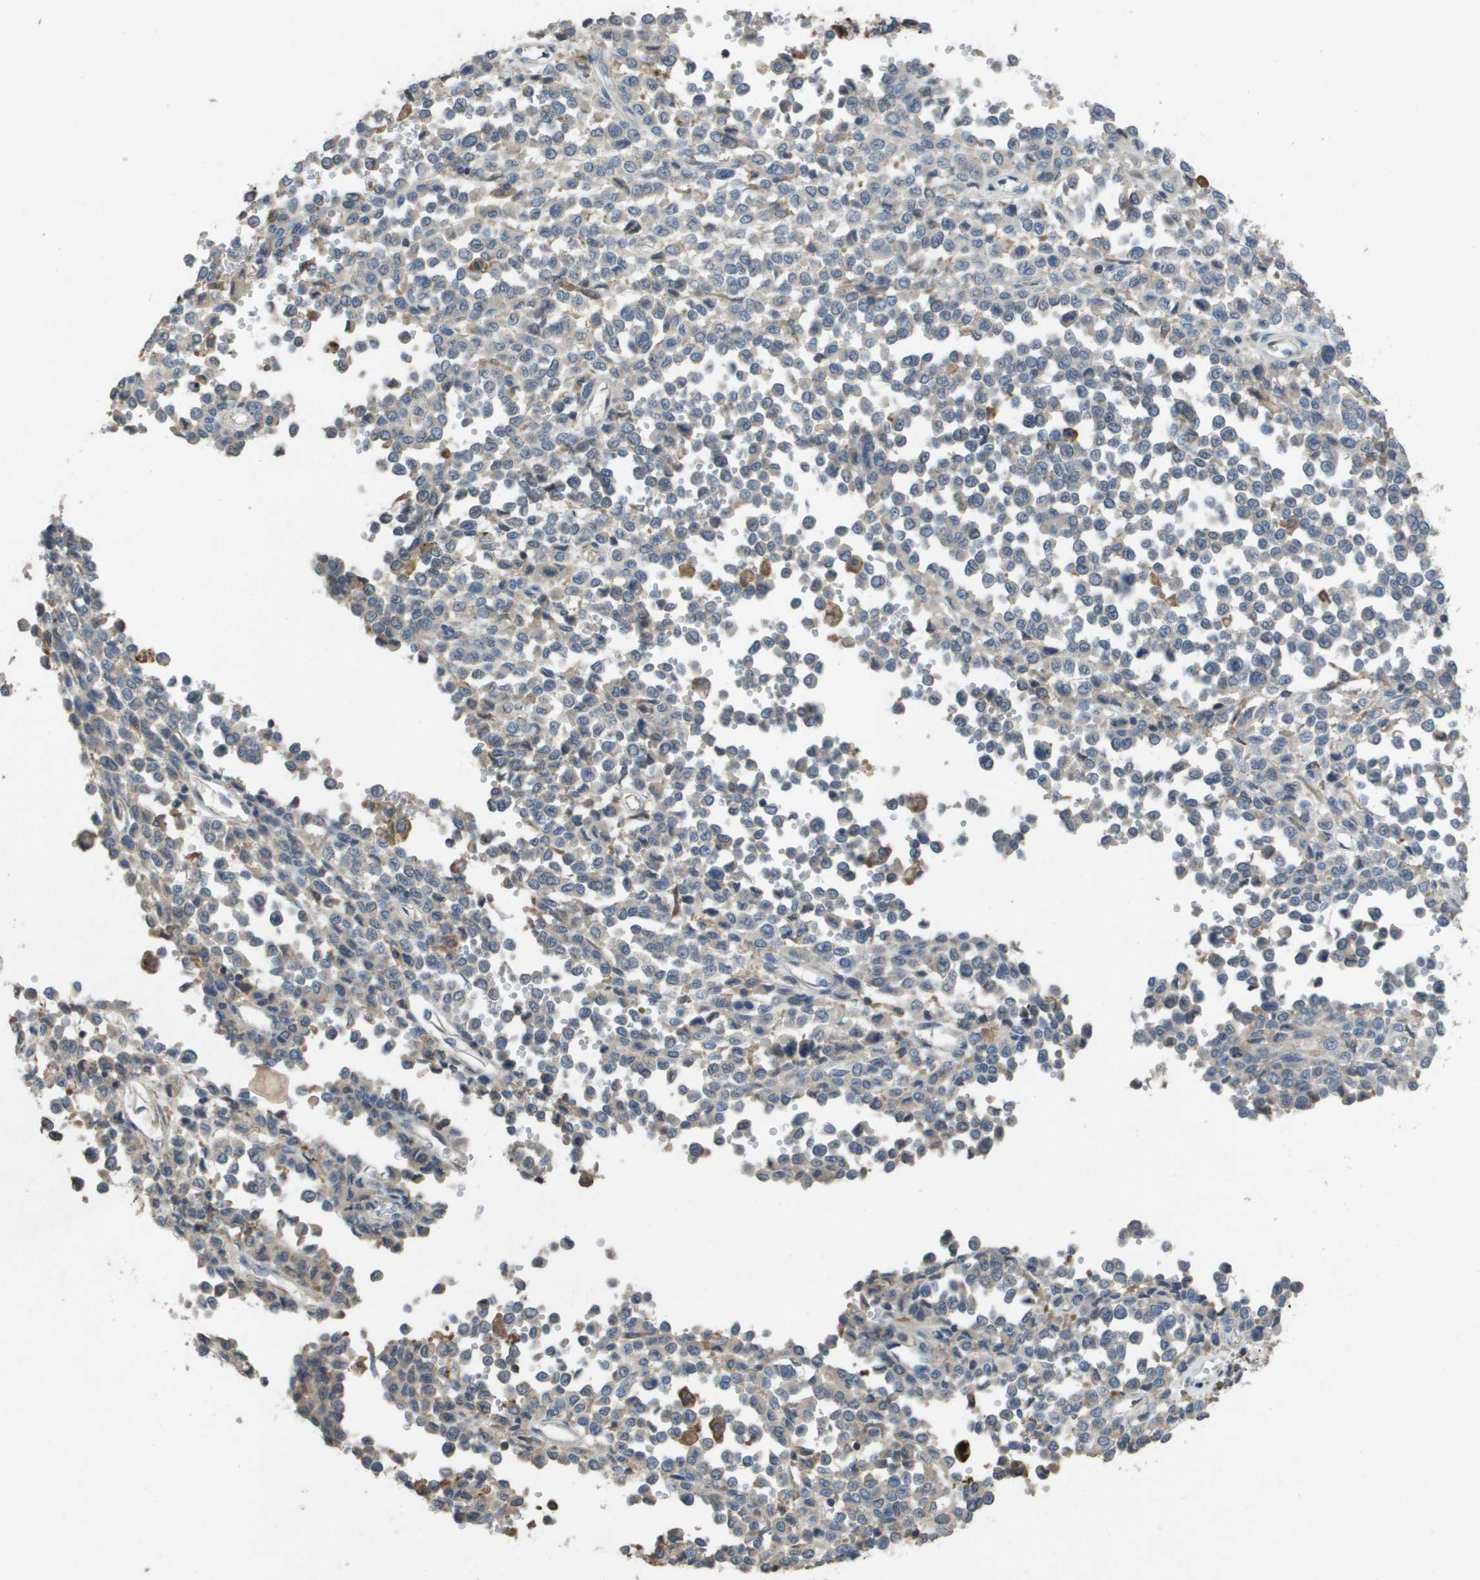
{"staining": {"intensity": "negative", "quantity": "none", "location": "none"}, "tissue": "melanoma", "cell_type": "Tumor cells", "image_type": "cancer", "snomed": [{"axis": "morphology", "description": "Malignant melanoma, Metastatic site"}, {"axis": "topography", "description": "Pancreas"}], "caption": "Image shows no significant protein positivity in tumor cells of melanoma. The staining is performed using DAB (3,3'-diaminobenzidine) brown chromogen with nuclei counter-stained in using hematoxylin.", "gene": "CLCA4", "patient": {"sex": "female", "age": 30}}